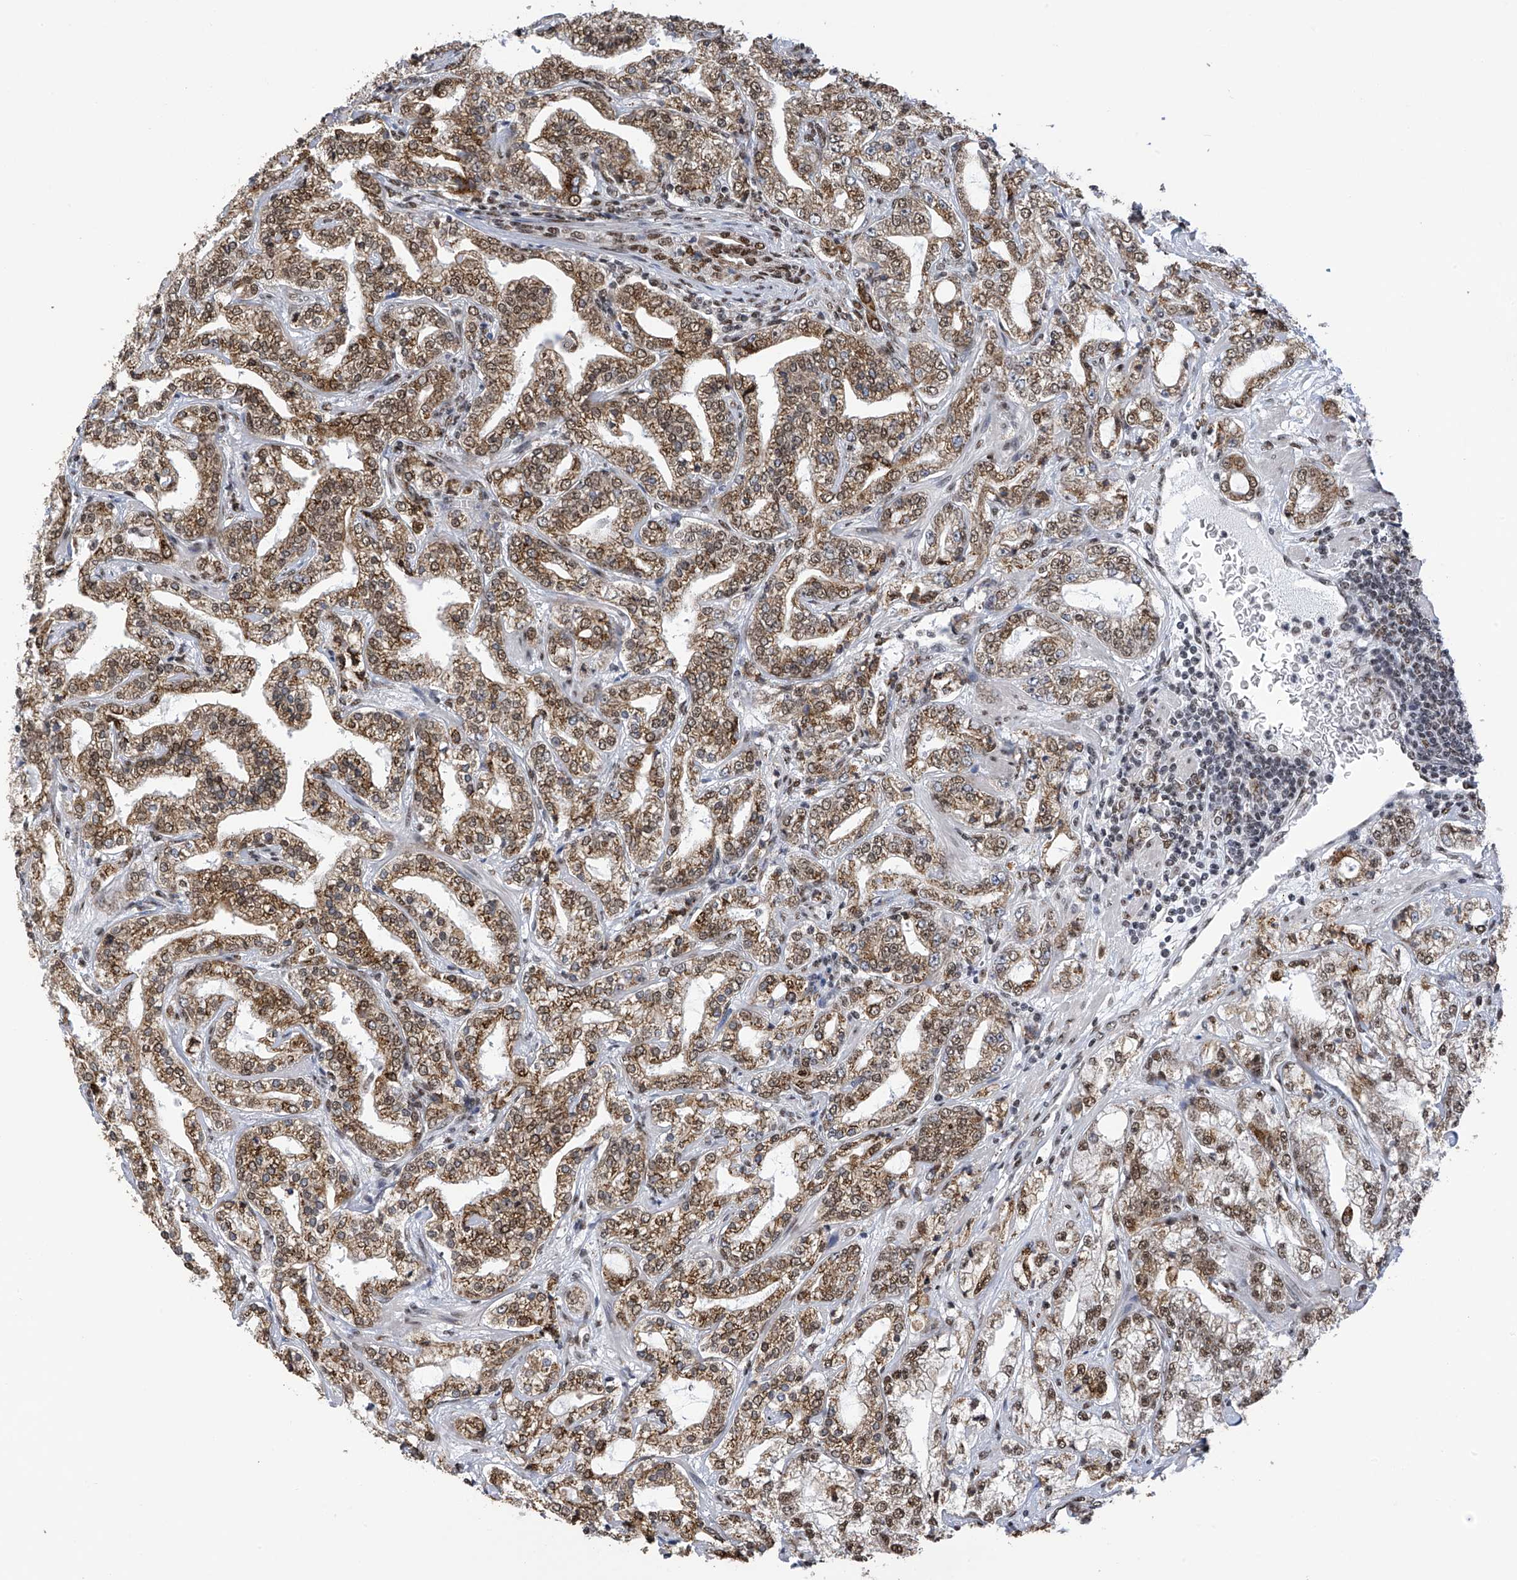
{"staining": {"intensity": "moderate", "quantity": ">75%", "location": "cytoplasmic/membranous,nuclear"}, "tissue": "prostate cancer", "cell_type": "Tumor cells", "image_type": "cancer", "snomed": [{"axis": "morphology", "description": "Adenocarcinoma, High grade"}, {"axis": "topography", "description": "Prostate"}], "caption": "Human prostate cancer stained for a protein (brown) demonstrates moderate cytoplasmic/membranous and nuclear positive positivity in approximately >75% of tumor cells.", "gene": "APLF", "patient": {"sex": "male", "age": 64}}